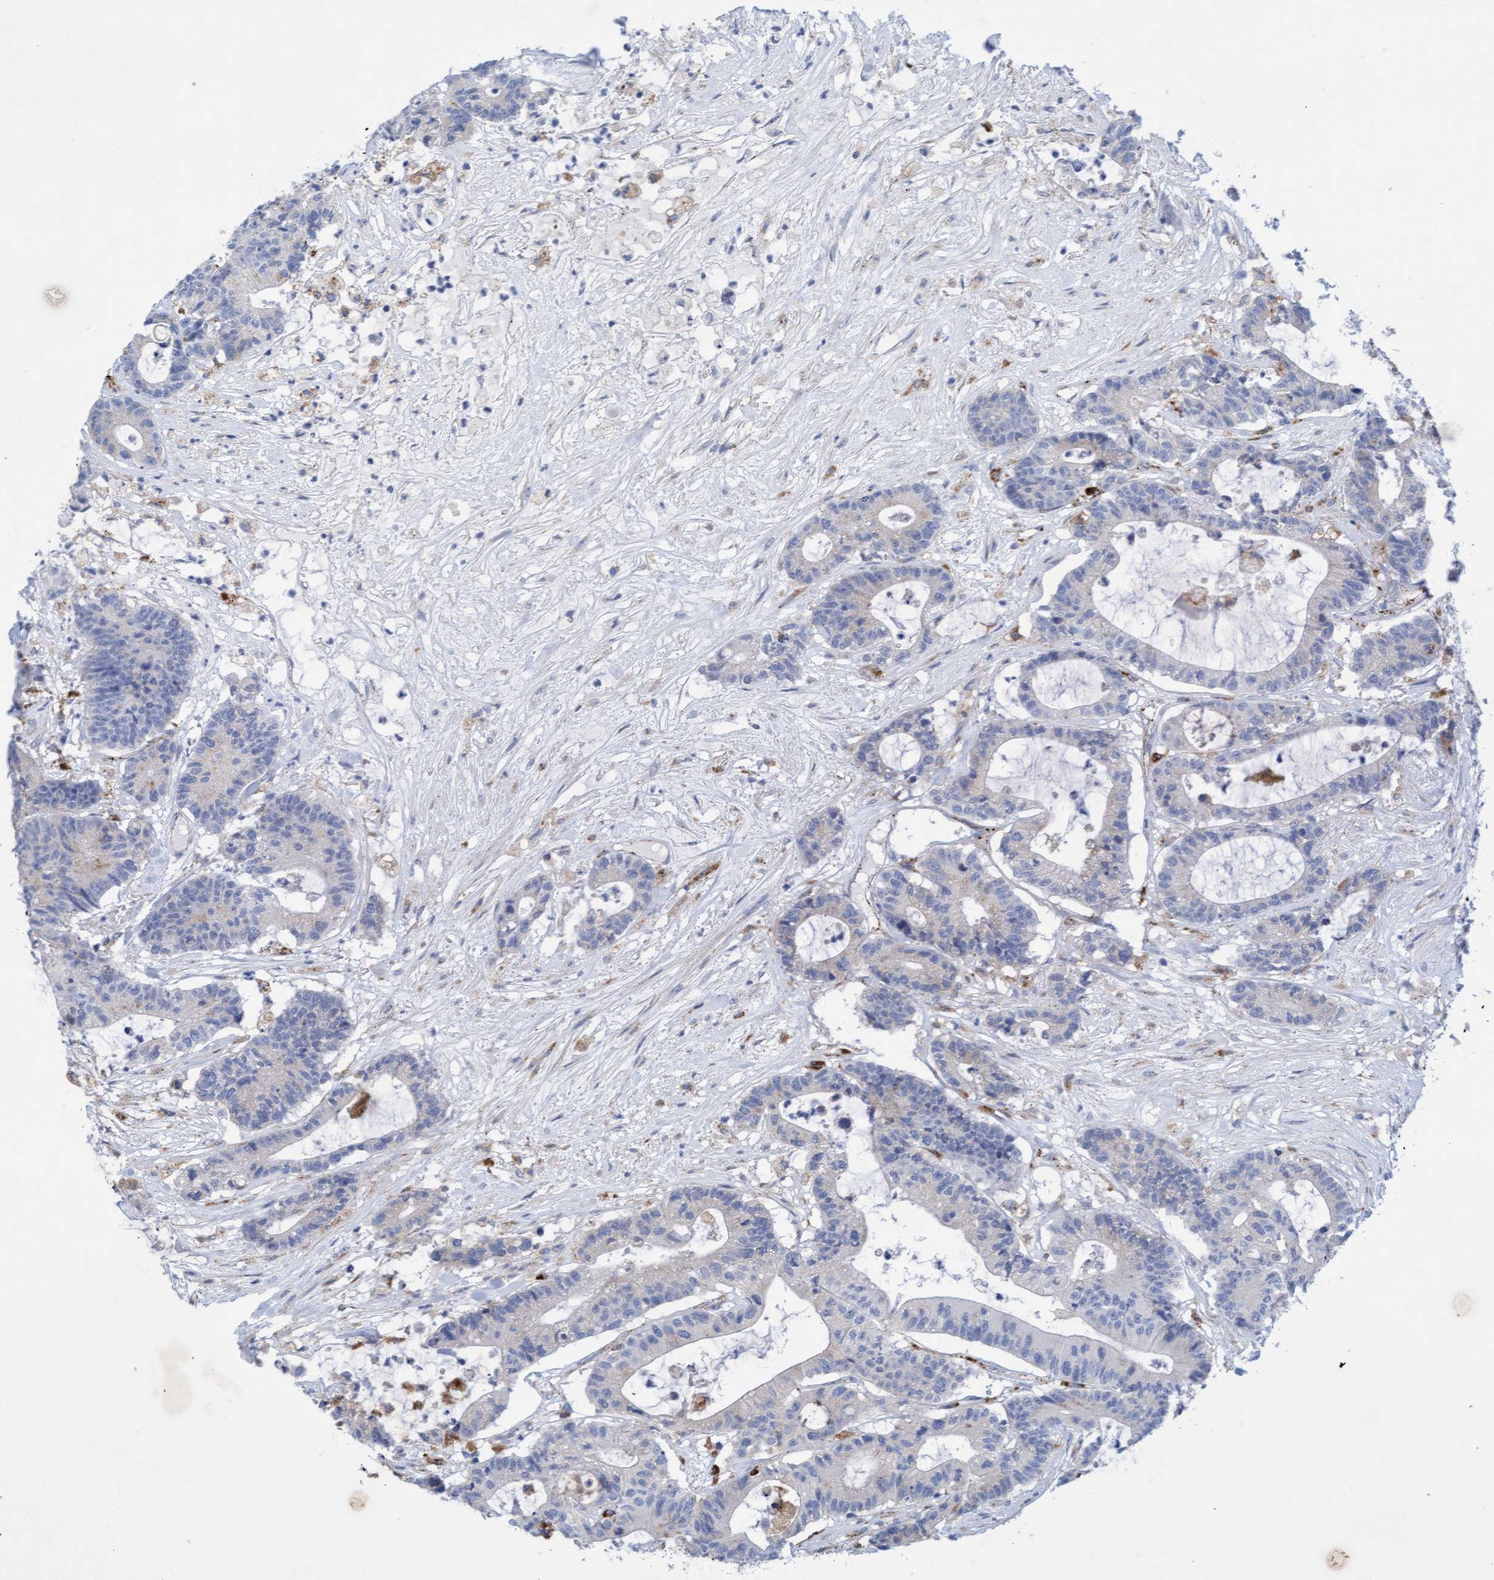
{"staining": {"intensity": "negative", "quantity": "none", "location": "none"}, "tissue": "colorectal cancer", "cell_type": "Tumor cells", "image_type": "cancer", "snomed": [{"axis": "morphology", "description": "Adenocarcinoma, NOS"}, {"axis": "topography", "description": "Colon"}], "caption": "Photomicrograph shows no protein staining in tumor cells of colorectal cancer (adenocarcinoma) tissue.", "gene": "SGSH", "patient": {"sex": "female", "age": 84}}